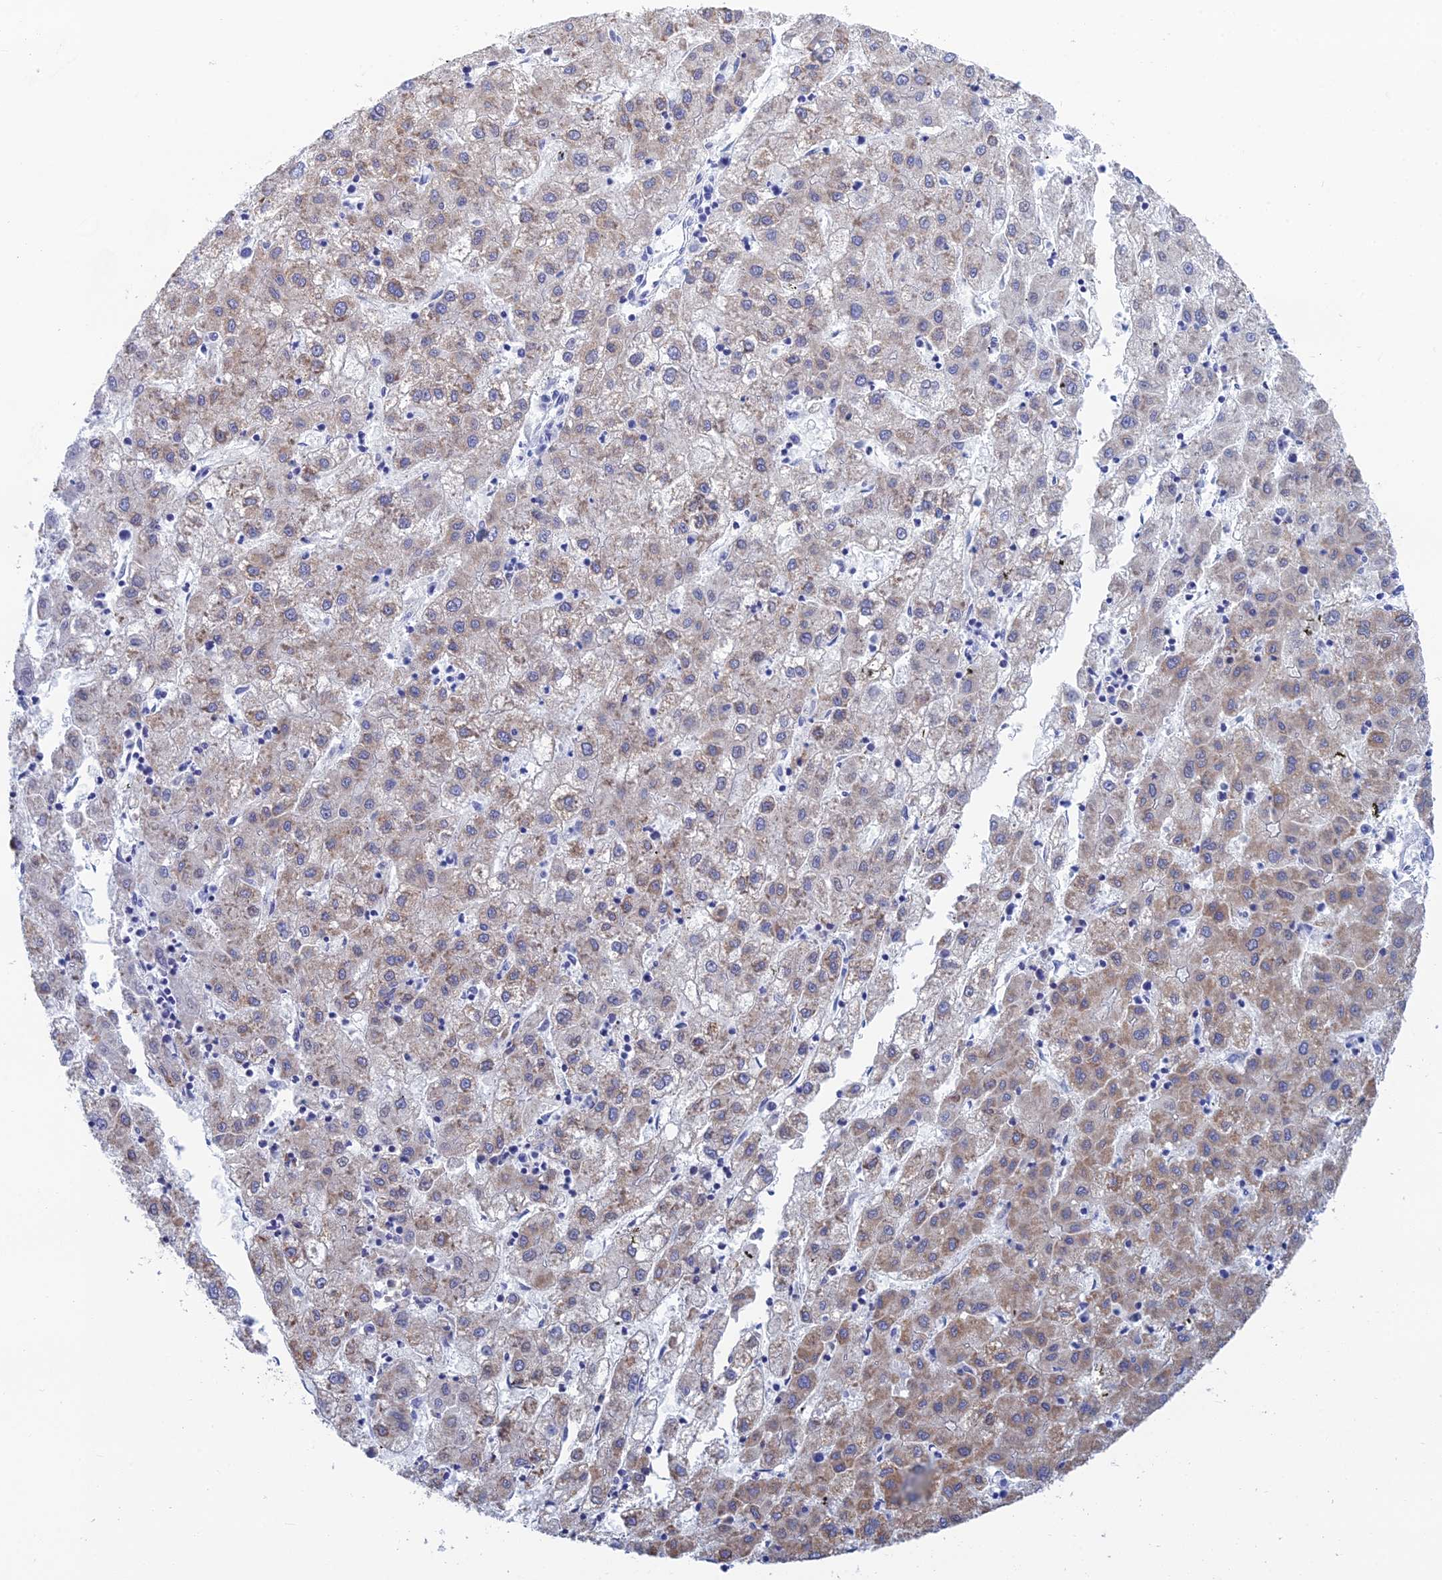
{"staining": {"intensity": "moderate", "quantity": "25%-75%", "location": "cytoplasmic/membranous"}, "tissue": "liver cancer", "cell_type": "Tumor cells", "image_type": "cancer", "snomed": [{"axis": "morphology", "description": "Carcinoma, Hepatocellular, NOS"}, {"axis": "topography", "description": "Liver"}], "caption": "IHC photomicrograph of human liver cancer stained for a protein (brown), which shows medium levels of moderate cytoplasmic/membranous staining in approximately 25%-75% of tumor cells.", "gene": "CFAP210", "patient": {"sex": "male", "age": 72}}